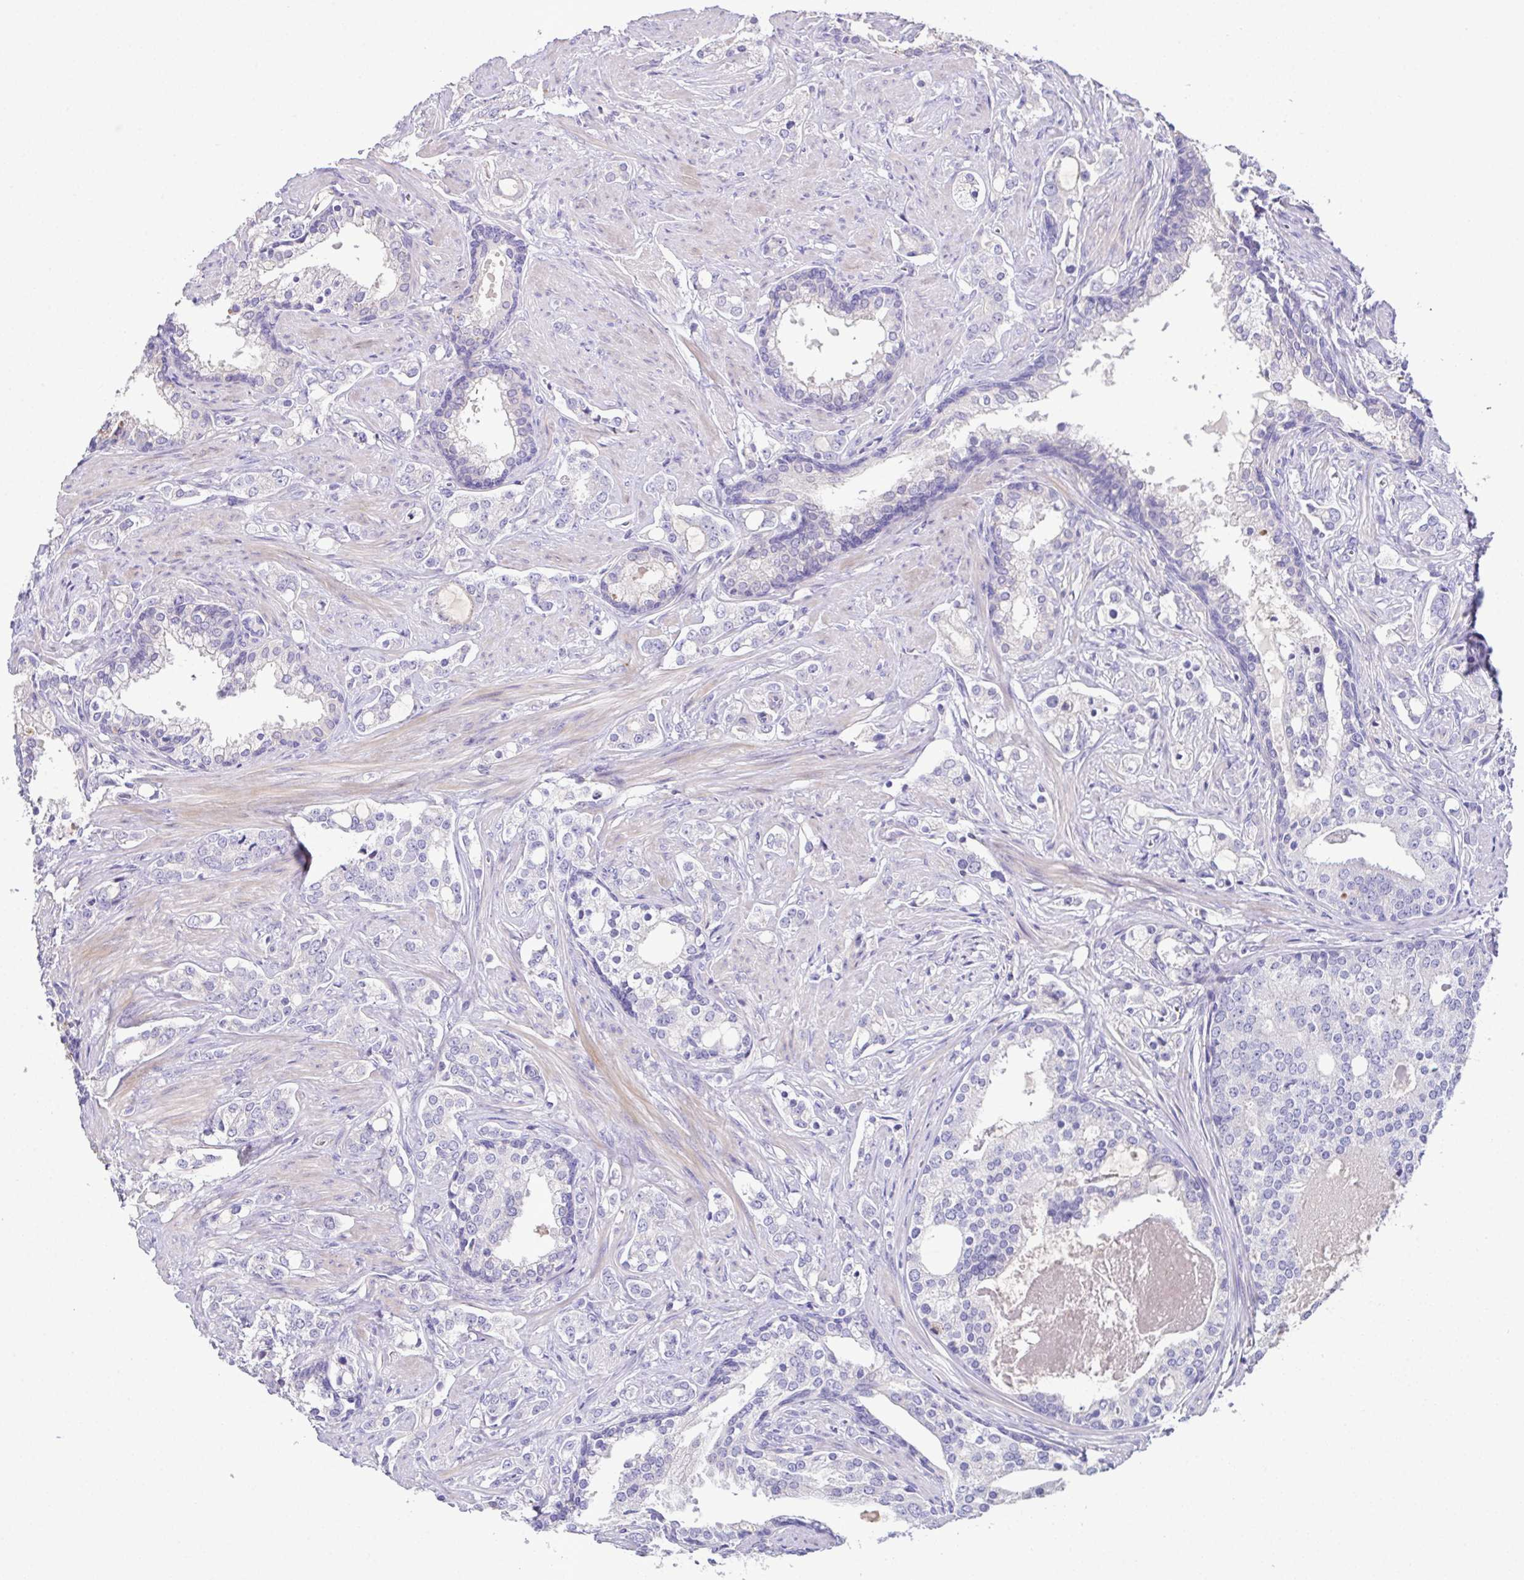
{"staining": {"intensity": "negative", "quantity": "none", "location": "none"}, "tissue": "prostate cancer", "cell_type": "Tumor cells", "image_type": "cancer", "snomed": [{"axis": "morphology", "description": "Adenocarcinoma, Medium grade"}, {"axis": "topography", "description": "Prostate"}], "caption": "Image shows no significant protein positivity in tumor cells of prostate medium-grade adenocarcinoma.", "gene": "MARCO", "patient": {"sex": "male", "age": 57}}